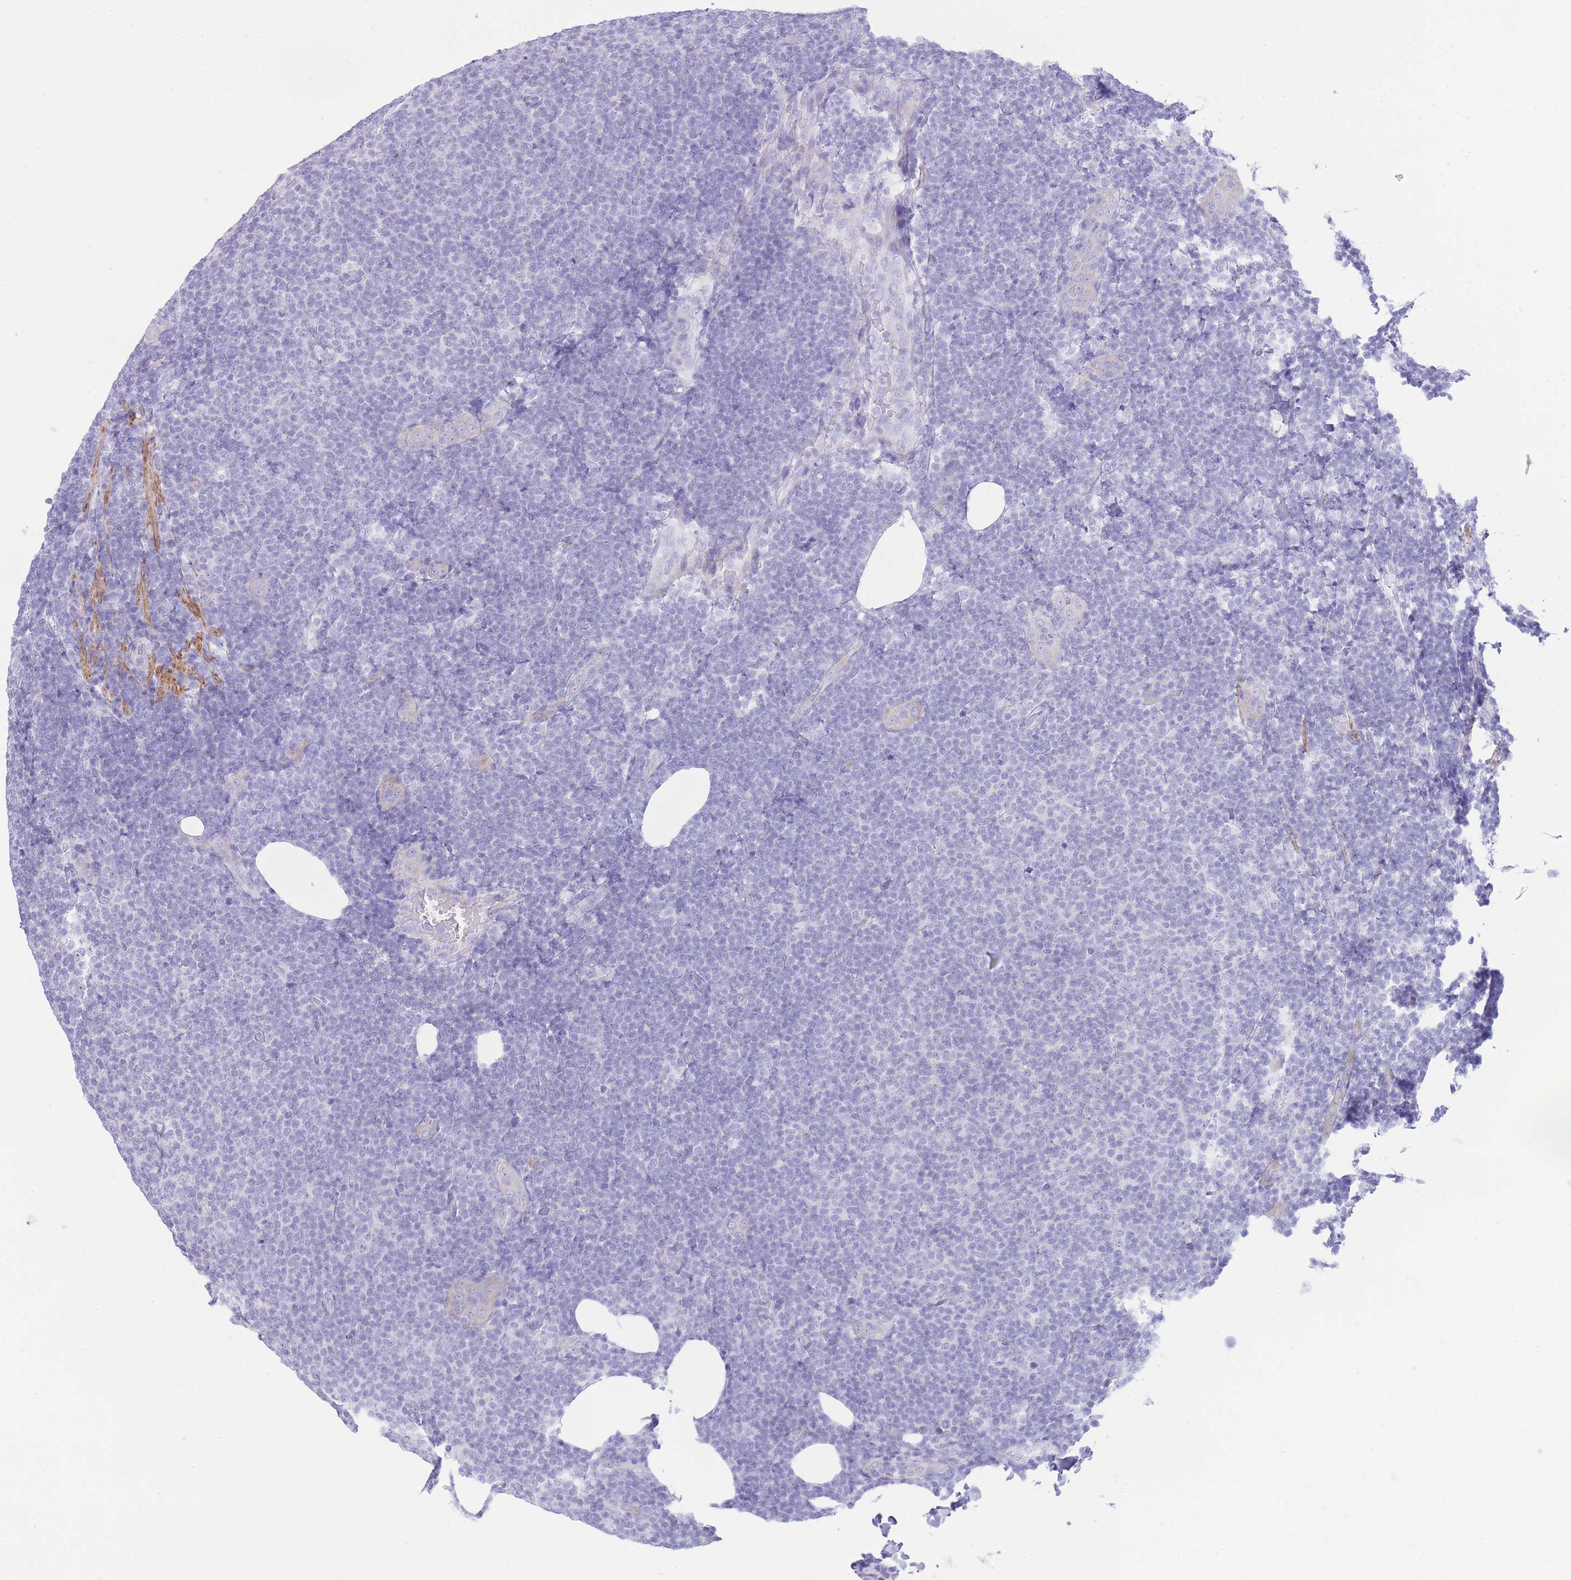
{"staining": {"intensity": "negative", "quantity": "none", "location": "none"}, "tissue": "lymphoma", "cell_type": "Tumor cells", "image_type": "cancer", "snomed": [{"axis": "morphology", "description": "Malignant lymphoma, non-Hodgkin's type, Low grade"}, {"axis": "topography", "description": "Lymph node"}], "caption": "A micrograph of lymphoma stained for a protein demonstrates no brown staining in tumor cells. (Brightfield microscopy of DAB (3,3'-diaminobenzidine) IHC at high magnification).", "gene": "VWA8", "patient": {"sex": "male", "age": 66}}